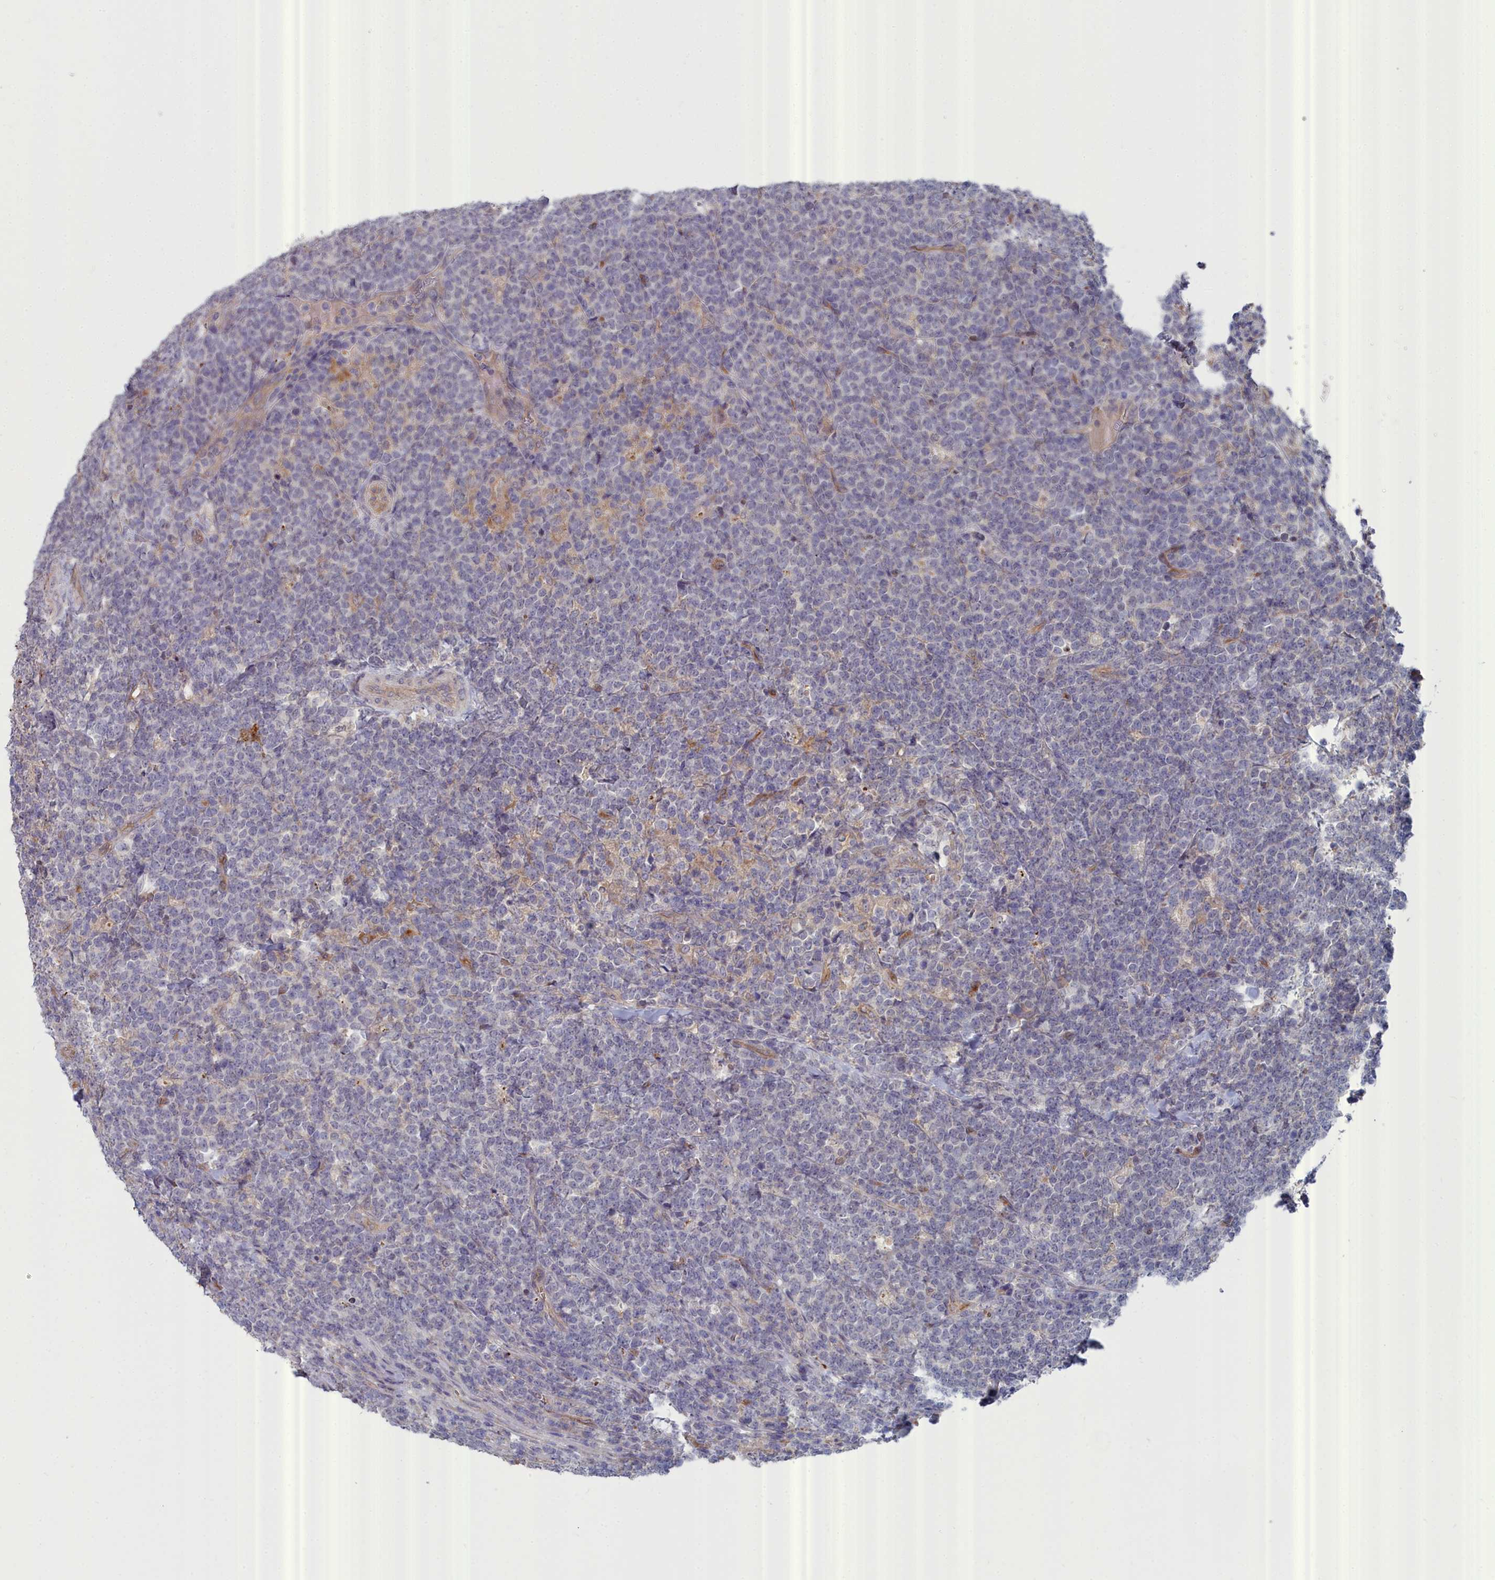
{"staining": {"intensity": "negative", "quantity": "none", "location": "none"}, "tissue": "lymphoma", "cell_type": "Tumor cells", "image_type": "cancer", "snomed": [{"axis": "morphology", "description": "Malignant lymphoma, non-Hodgkin's type, High grade"}, {"axis": "topography", "description": "Small intestine"}], "caption": "High magnification brightfield microscopy of high-grade malignant lymphoma, non-Hodgkin's type stained with DAB (brown) and counterstained with hematoxylin (blue): tumor cells show no significant staining. (Stains: DAB (3,3'-diaminobenzidine) immunohistochemistry with hematoxylin counter stain, Microscopy: brightfield microscopy at high magnification).", "gene": "RDX", "patient": {"sex": "male", "age": 8}}